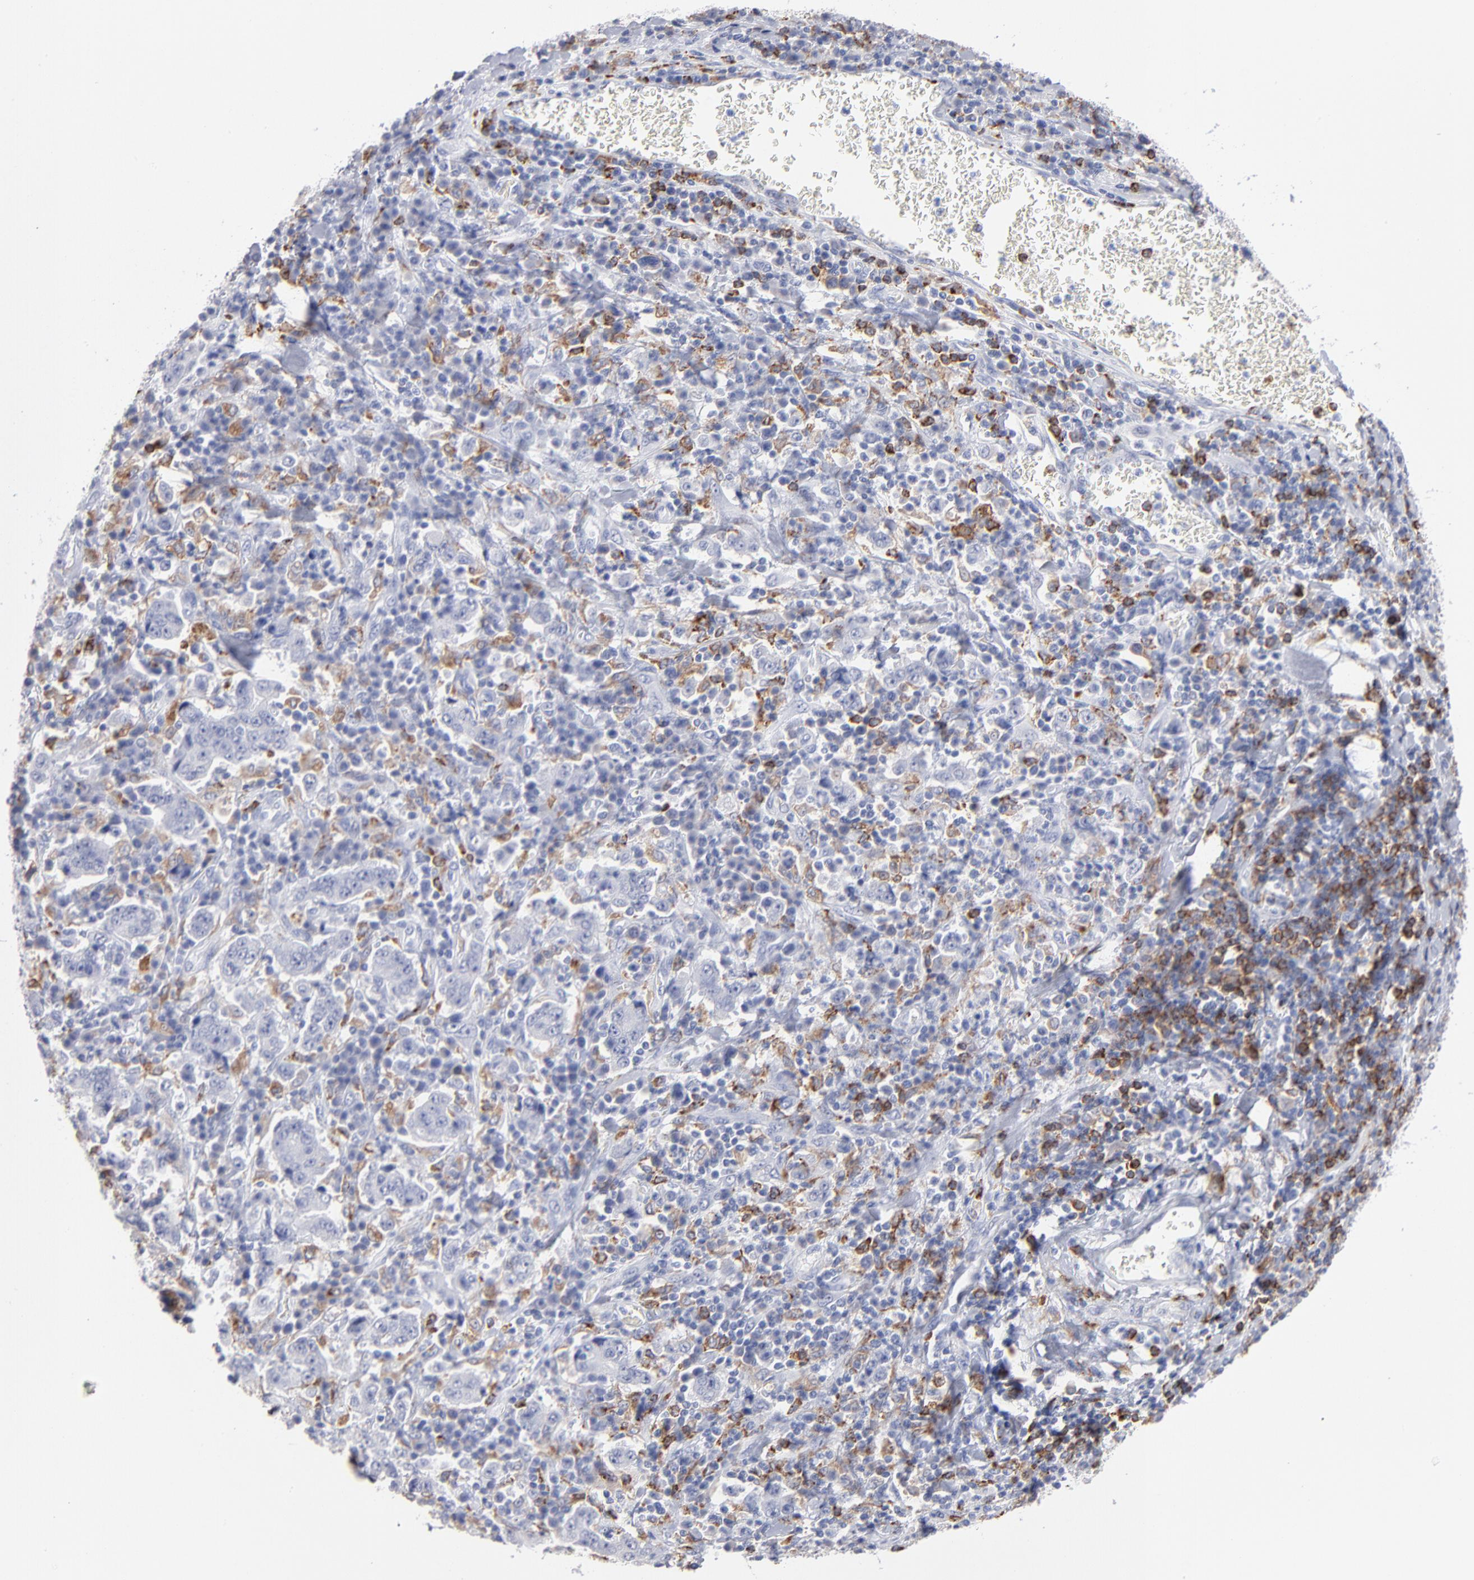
{"staining": {"intensity": "negative", "quantity": "none", "location": "none"}, "tissue": "stomach cancer", "cell_type": "Tumor cells", "image_type": "cancer", "snomed": [{"axis": "morphology", "description": "Normal tissue, NOS"}, {"axis": "morphology", "description": "Adenocarcinoma, NOS"}, {"axis": "topography", "description": "Stomach, upper"}, {"axis": "topography", "description": "Stomach"}], "caption": "Stomach cancer (adenocarcinoma) stained for a protein using immunohistochemistry (IHC) reveals no expression tumor cells.", "gene": "CD180", "patient": {"sex": "male", "age": 59}}